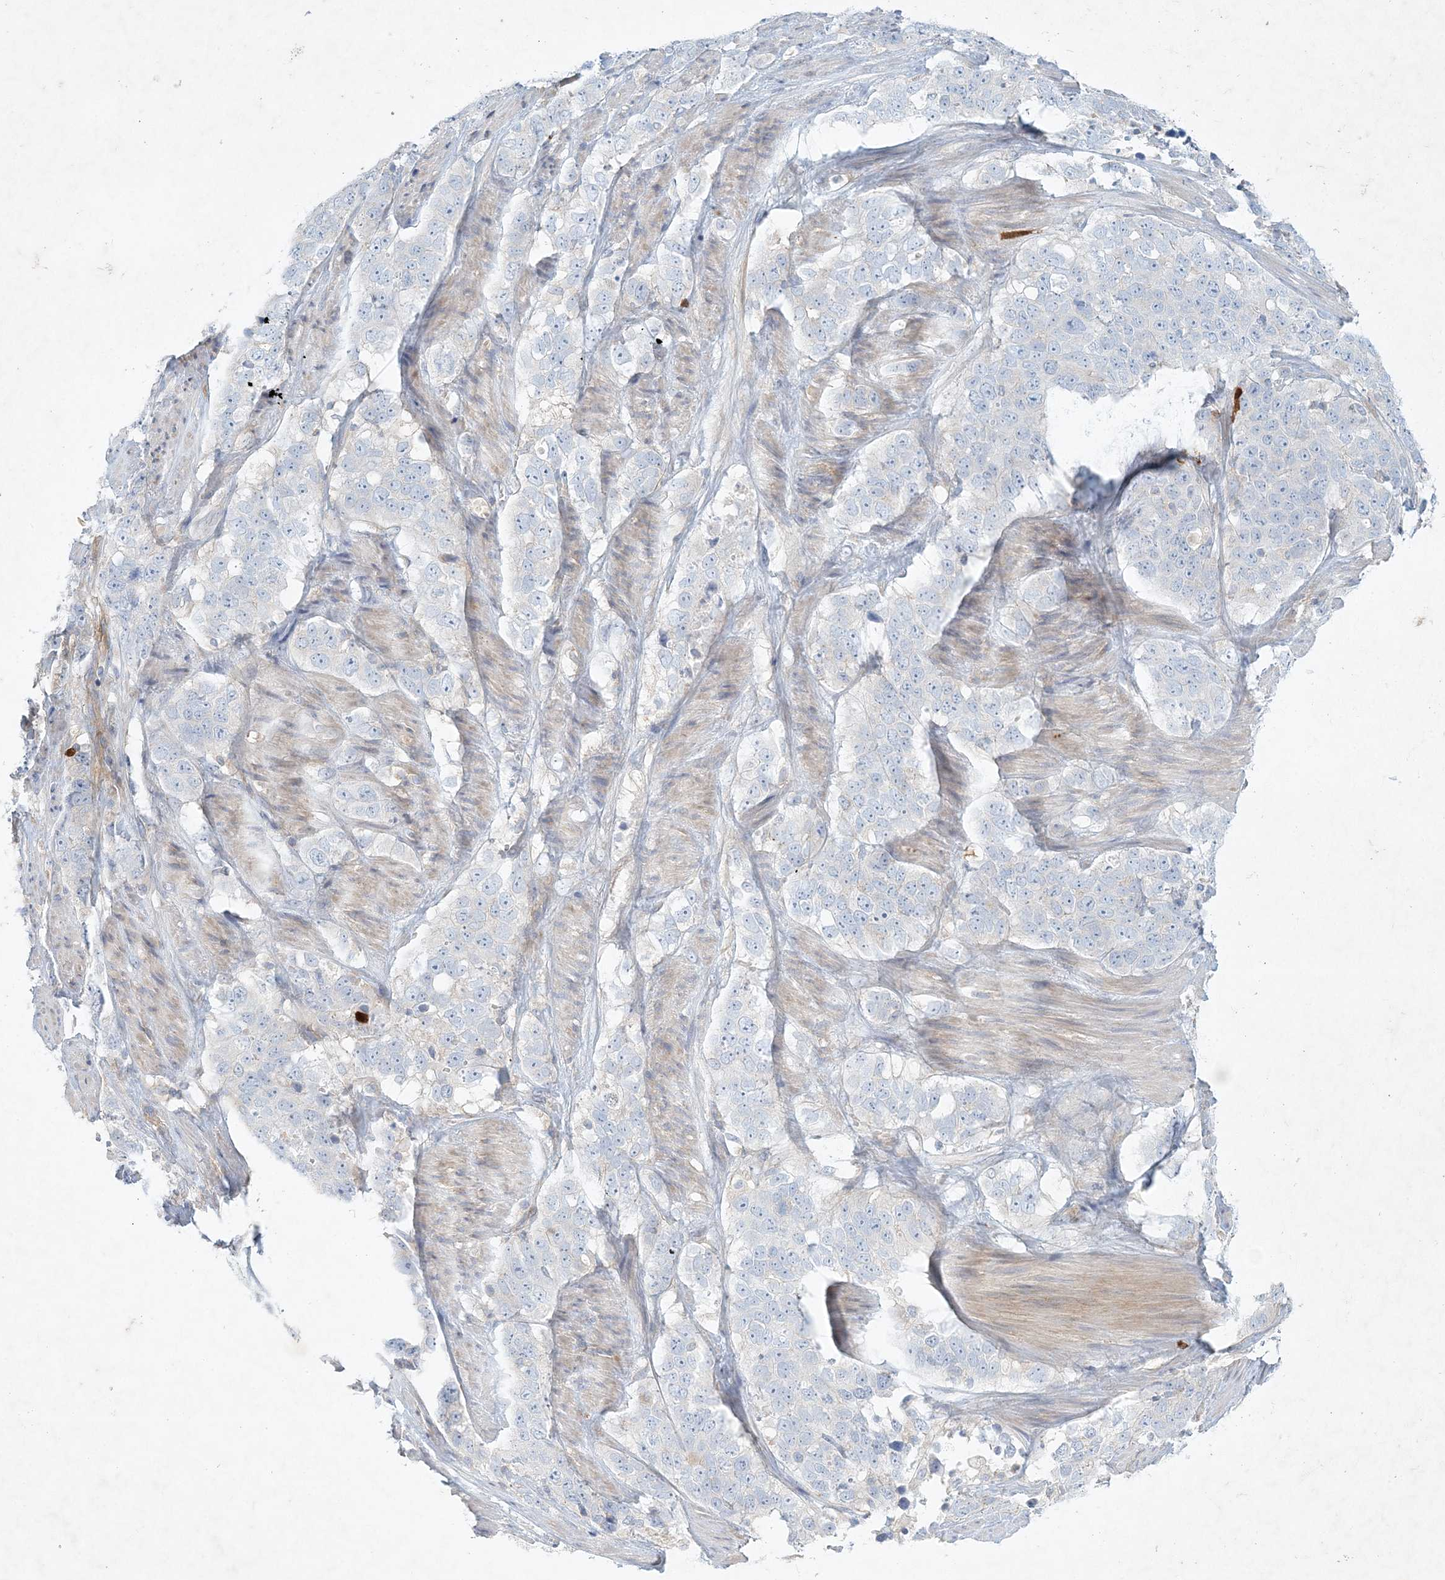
{"staining": {"intensity": "negative", "quantity": "none", "location": "none"}, "tissue": "stomach cancer", "cell_type": "Tumor cells", "image_type": "cancer", "snomed": [{"axis": "morphology", "description": "Adenocarcinoma, NOS"}, {"axis": "topography", "description": "Stomach"}], "caption": "IHC photomicrograph of stomach cancer (adenocarcinoma) stained for a protein (brown), which reveals no positivity in tumor cells. (DAB immunohistochemistry (IHC) with hematoxylin counter stain).", "gene": "STK11IP", "patient": {"sex": "male", "age": 48}}